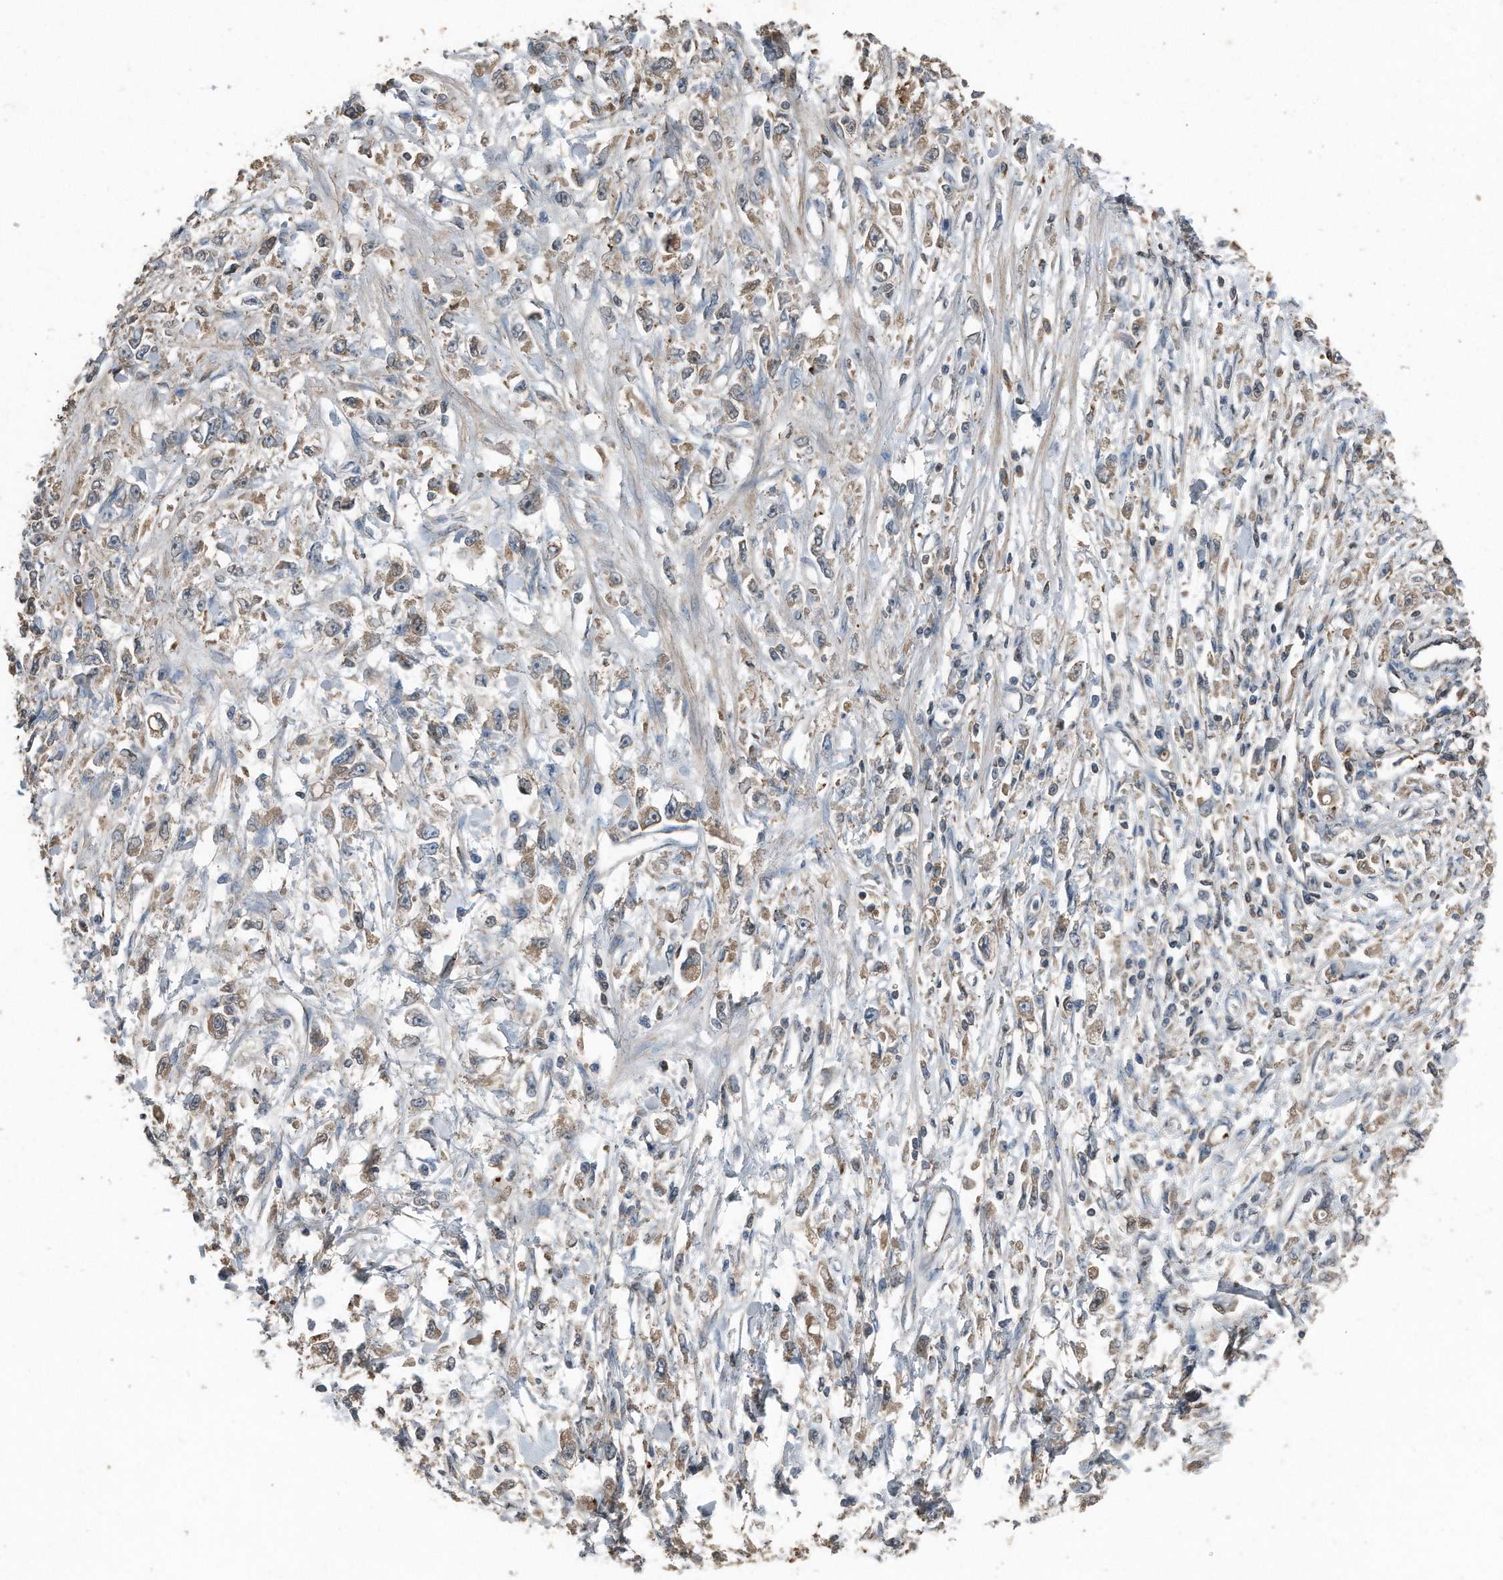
{"staining": {"intensity": "weak", "quantity": ">75%", "location": "cytoplasmic/membranous"}, "tissue": "stomach cancer", "cell_type": "Tumor cells", "image_type": "cancer", "snomed": [{"axis": "morphology", "description": "Adenocarcinoma, NOS"}, {"axis": "topography", "description": "Stomach"}], "caption": "Tumor cells demonstrate low levels of weak cytoplasmic/membranous staining in approximately >75% of cells in human stomach cancer (adenocarcinoma). (Brightfield microscopy of DAB IHC at high magnification).", "gene": "C9", "patient": {"sex": "female", "age": 59}}